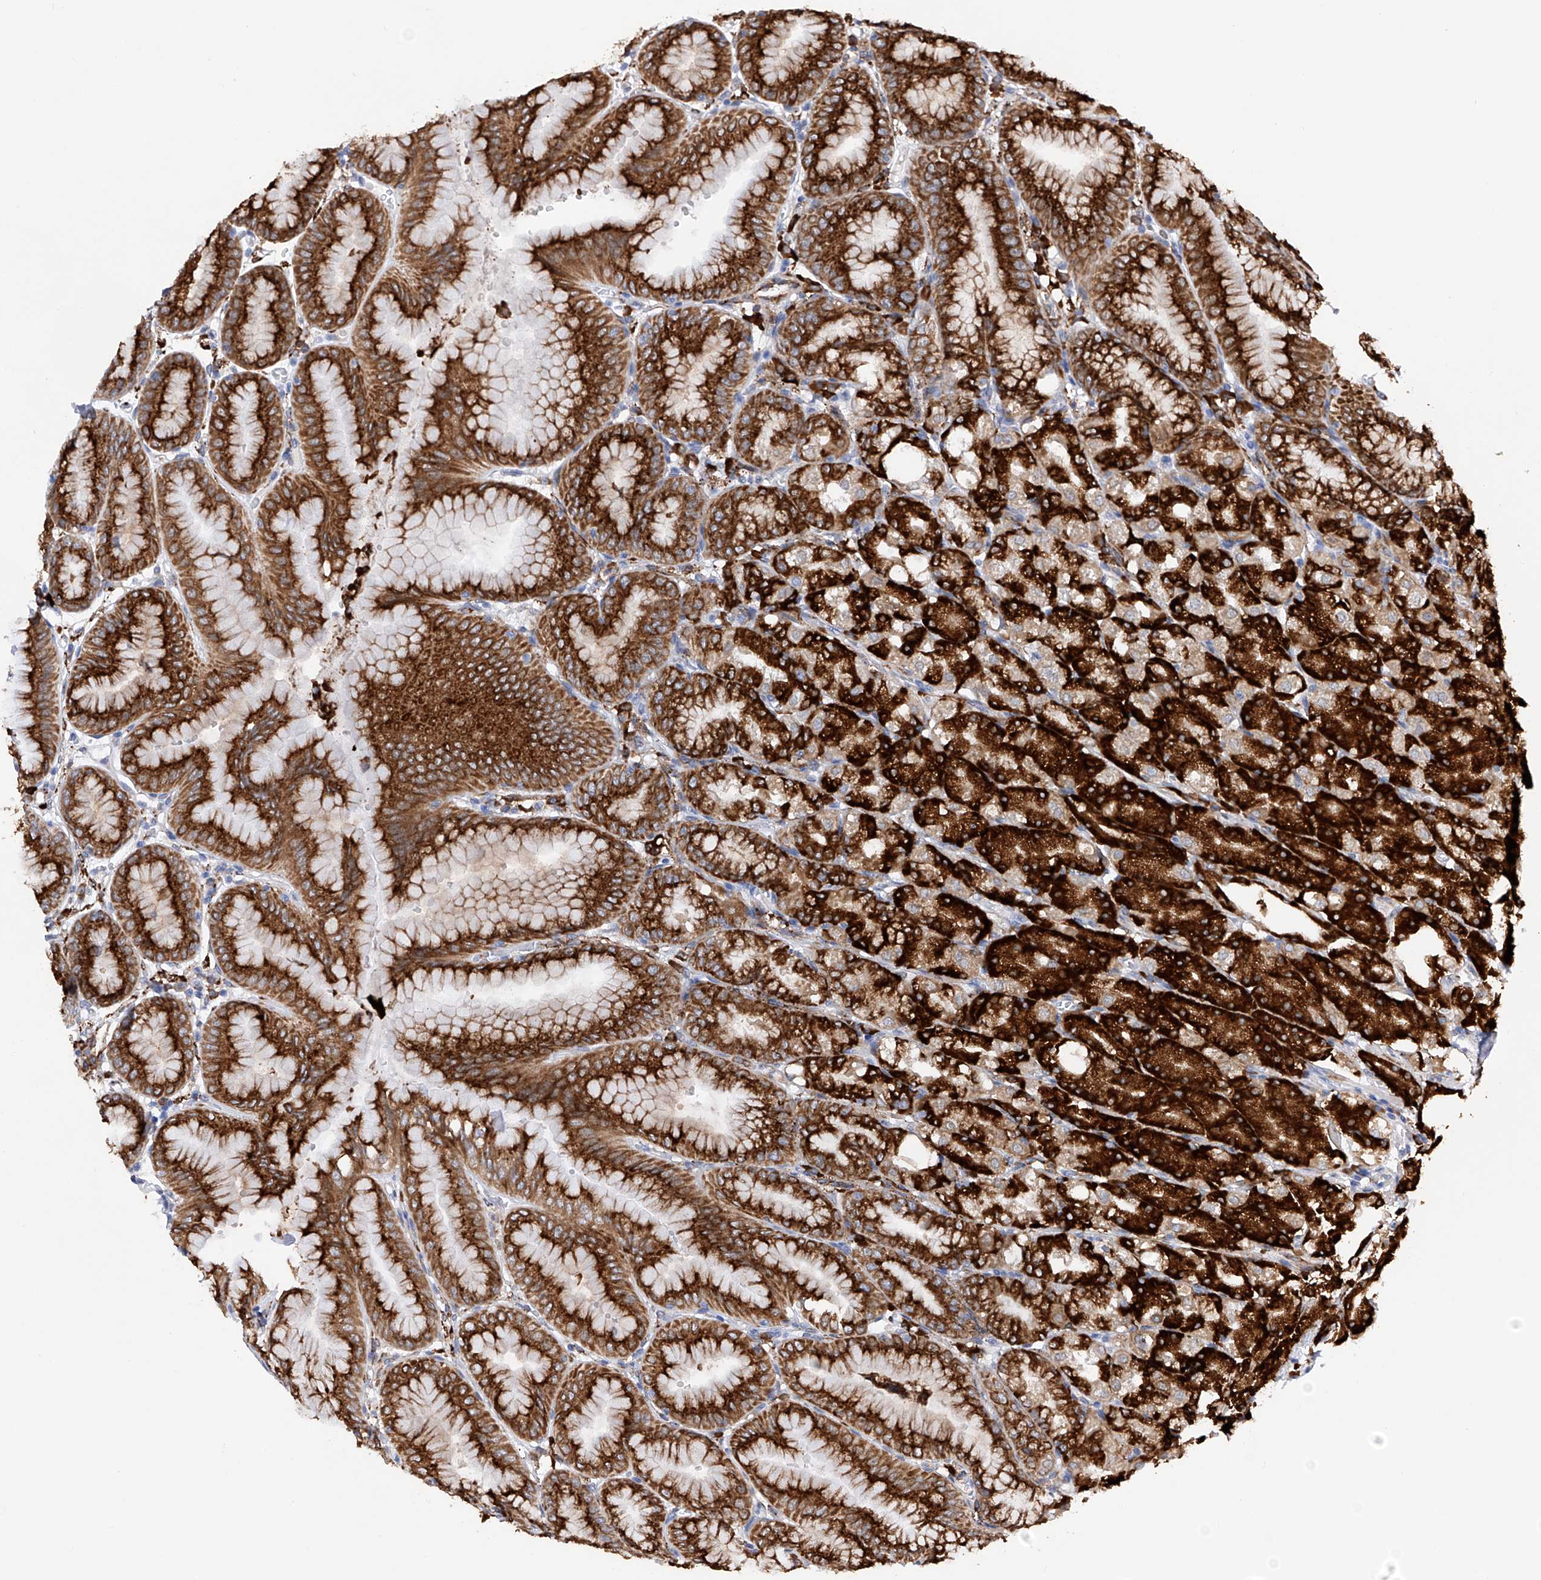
{"staining": {"intensity": "strong", "quantity": ">75%", "location": "cytoplasmic/membranous"}, "tissue": "stomach", "cell_type": "Glandular cells", "image_type": "normal", "snomed": [{"axis": "morphology", "description": "Normal tissue, NOS"}, {"axis": "topography", "description": "Stomach, lower"}], "caption": "Approximately >75% of glandular cells in normal stomach exhibit strong cytoplasmic/membranous protein staining as visualized by brown immunohistochemical staining.", "gene": "PDIA5", "patient": {"sex": "male", "age": 71}}